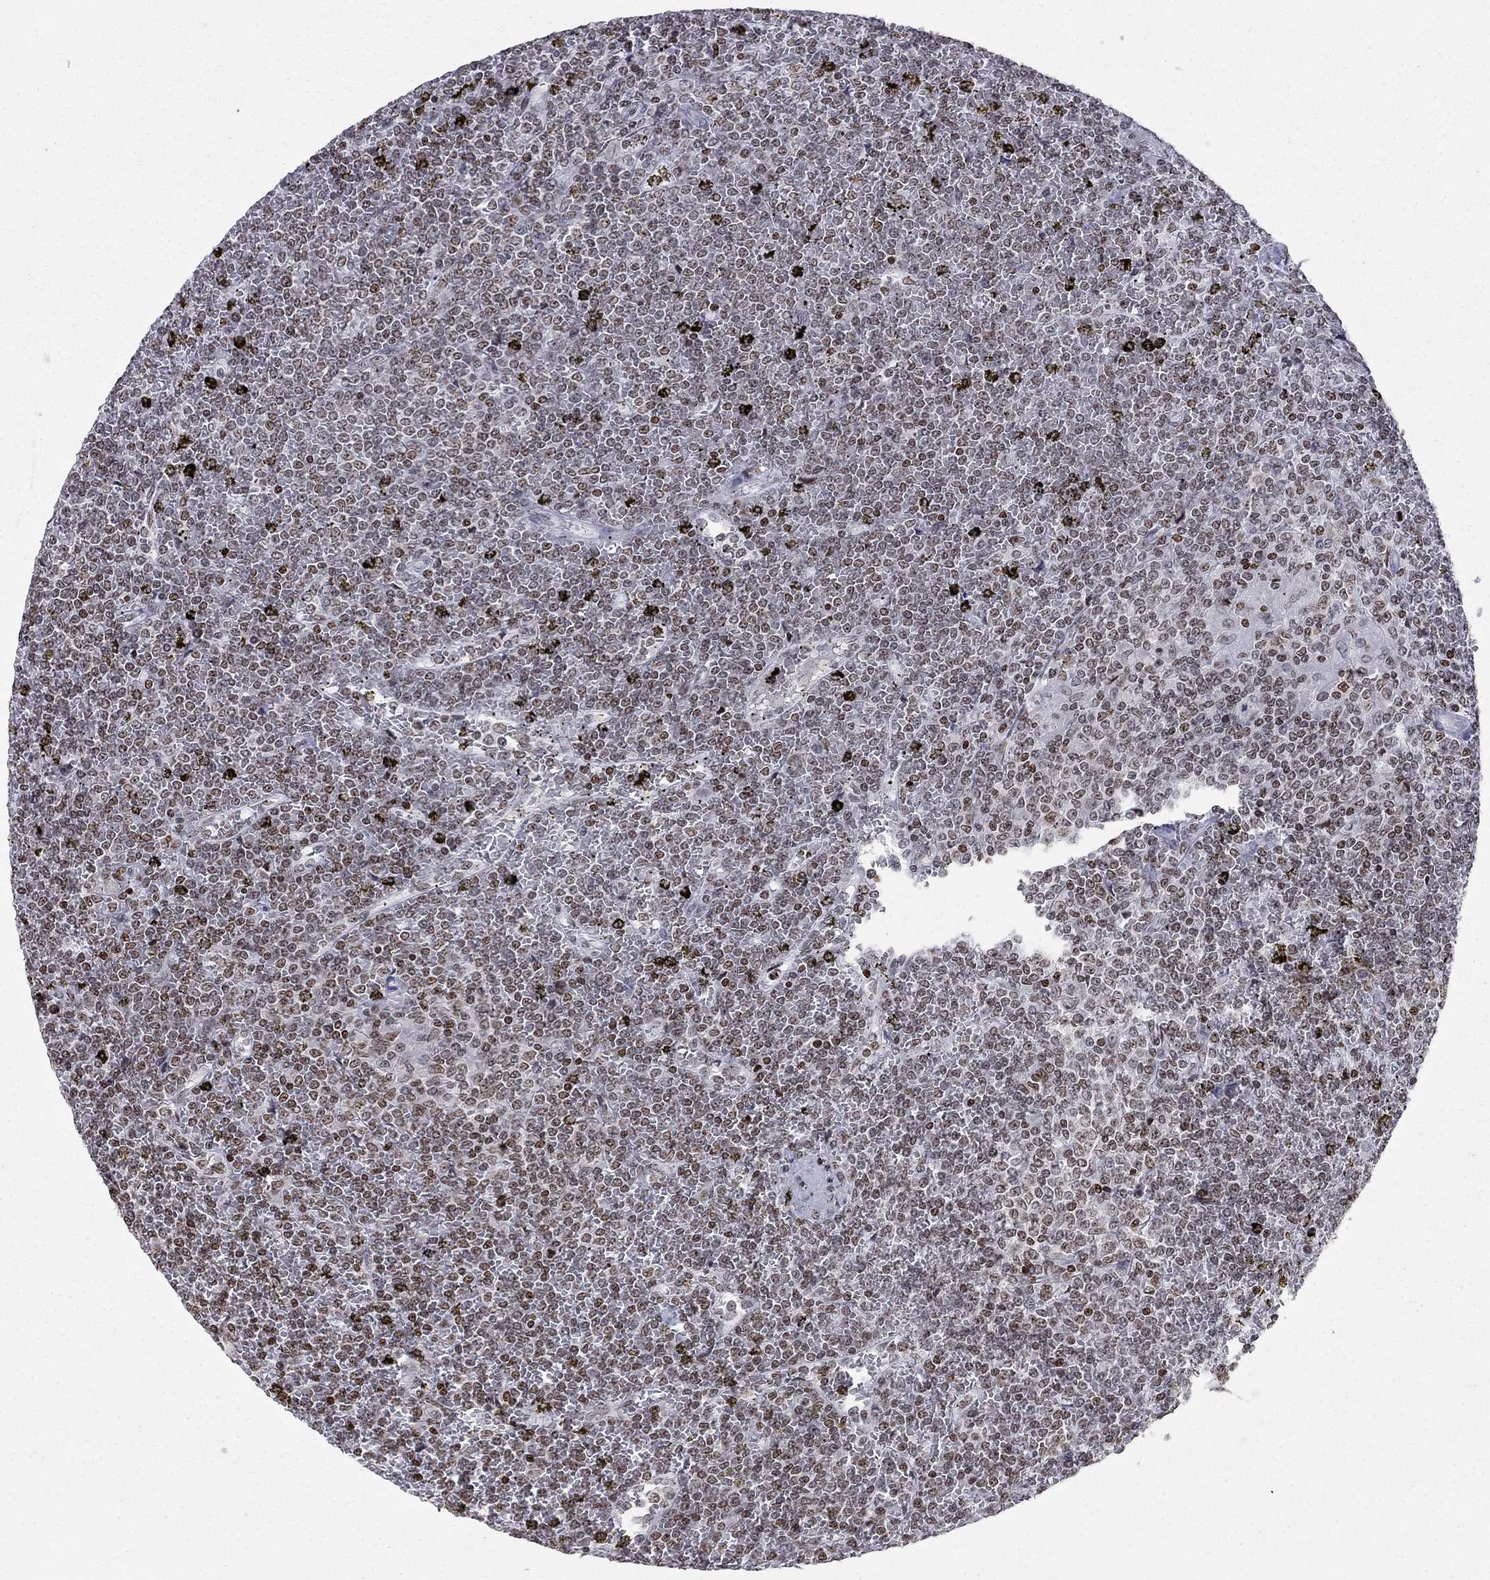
{"staining": {"intensity": "moderate", "quantity": "<25%", "location": "nuclear"}, "tissue": "lymphoma", "cell_type": "Tumor cells", "image_type": "cancer", "snomed": [{"axis": "morphology", "description": "Malignant lymphoma, non-Hodgkin's type, Low grade"}, {"axis": "topography", "description": "Spleen"}], "caption": "Immunohistochemical staining of human lymphoma demonstrates low levels of moderate nuclear staining in about <25% of tumor cells.", "gene": "H2AX", "patient": {"sex": "female", "age": 19}}